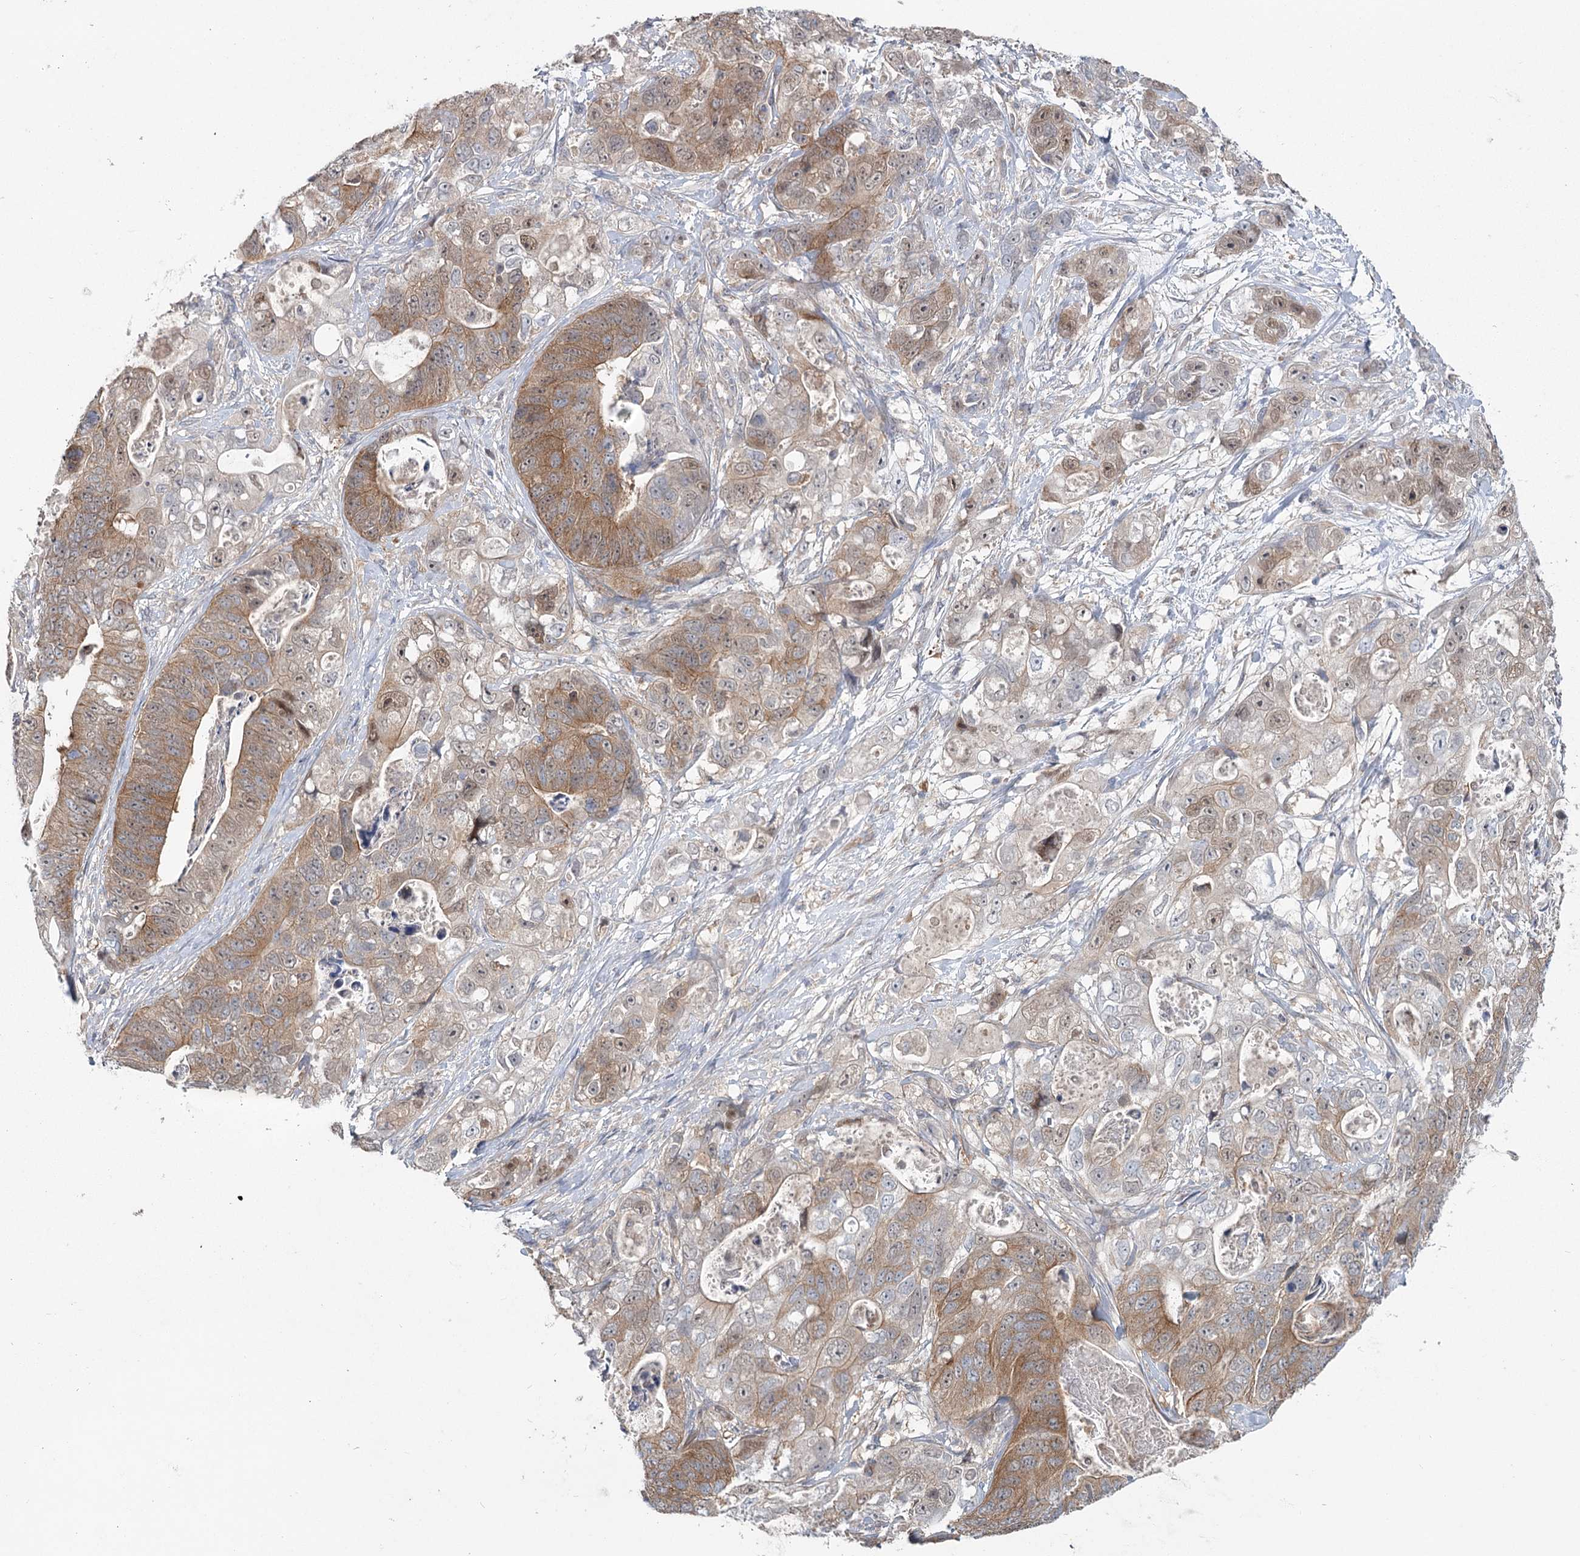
{"staining": {"intensity": "moderate", "quantity": ">75%", "location": "cytoplasmic/membranous,nuclear"}, "tissue": "stomach cancer", "cell_type": "Tumor cells", "image_type": "cancer", "snomed": [{"axis": "morphology", "description": "Adenocarcinoma, NOS"}, {"axis": "topography", "description": "Stomach"}], "caption": "Moderate cytoplasmic/membranous and nuclear staining is identified in approximately >75% of tumor cells in adenocarcinoma (stomach).", "gene": "MAP3K13", "patient": {"sex": "female", "age": 89}}